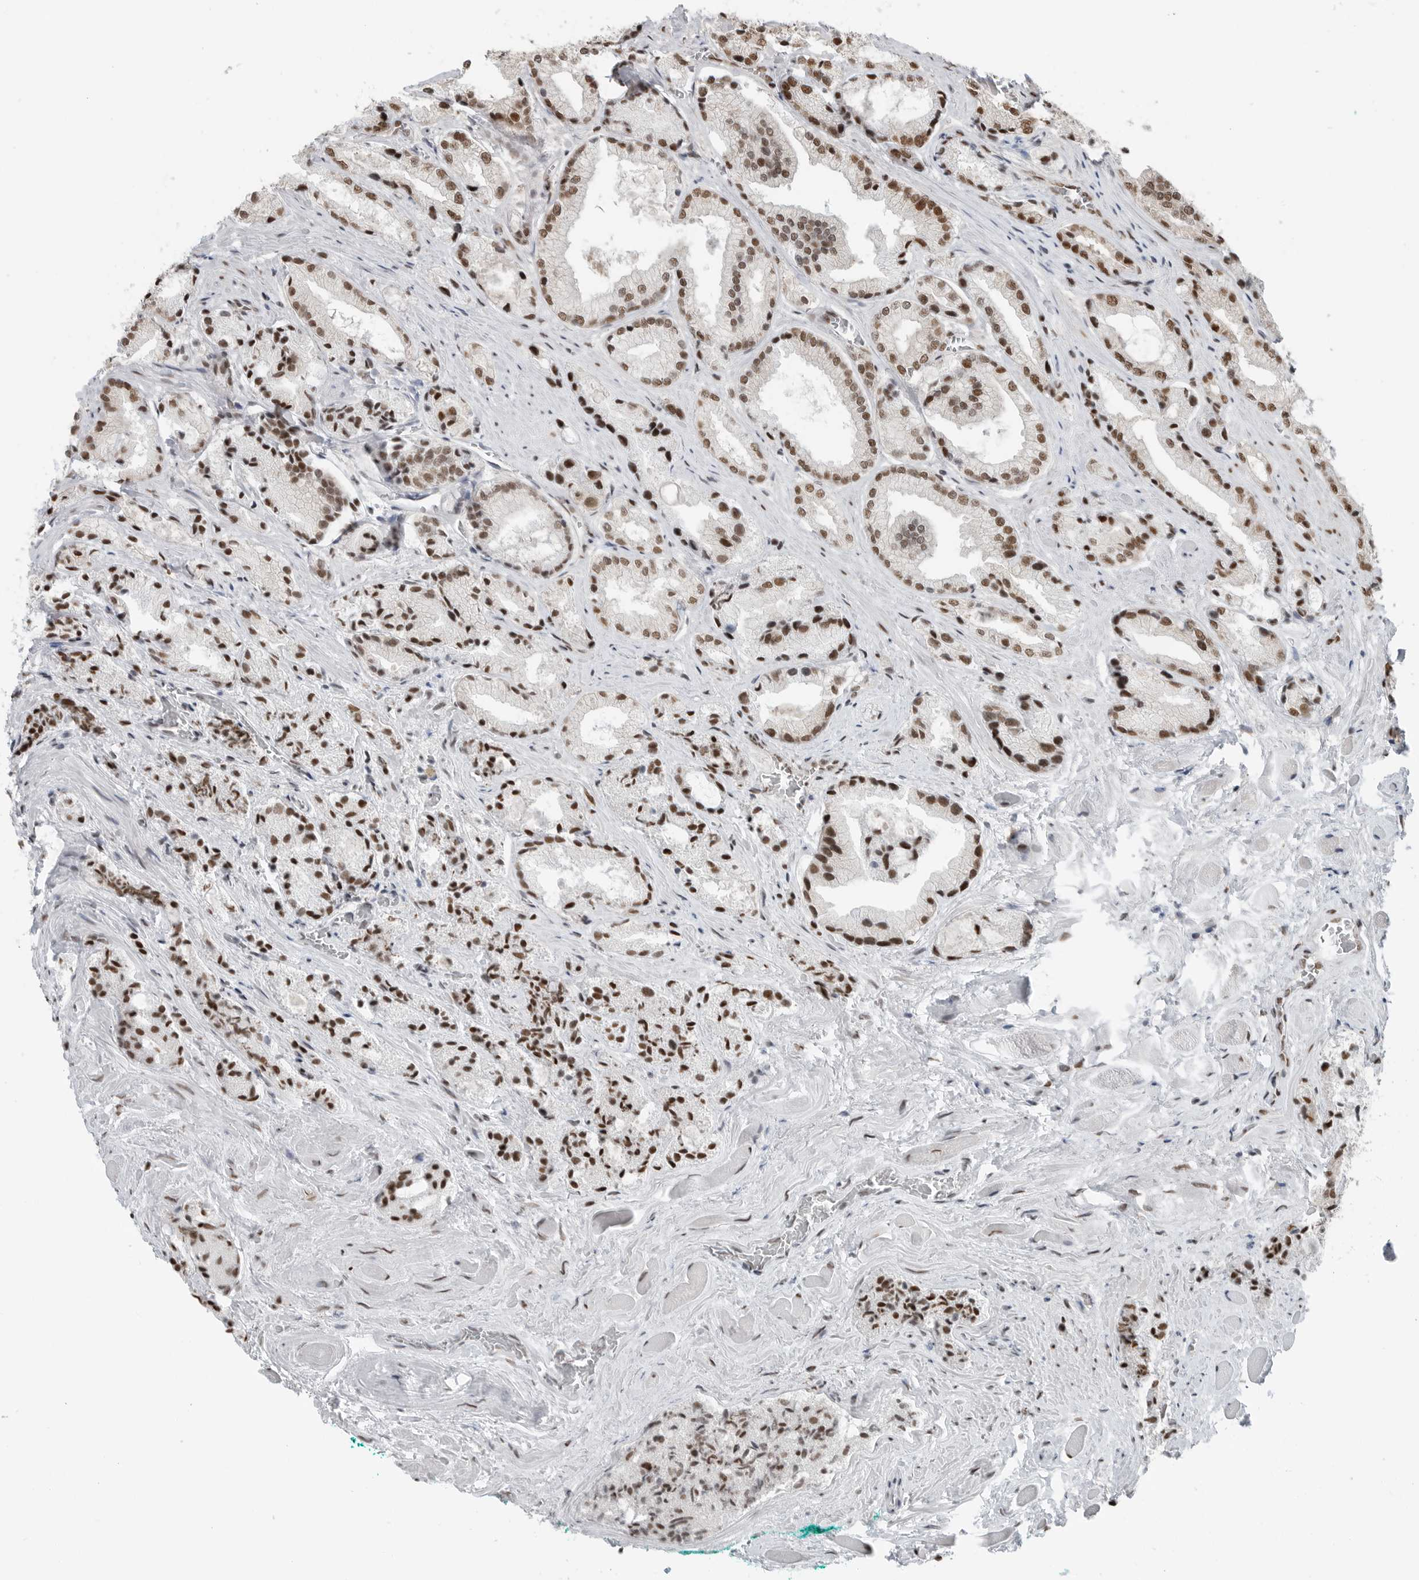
{"staining": {"intensity": "strong", "quantity": ">75%", "location": "nuclear"}, "tissue": "prostate cancer", "cell_type": "Tumor cells", "image_type": "cancer", "snomed": [{"axis": "morphology", "description": "Adenocarcinoma, Low grade"}, {"axis": "topography", "description": "Prostate"}], "caption": "Human prostate cancer stained for a protein (brown) shows strong nuclear positive positivity in about >75% of tumor cells.", "gene": "BLZF1", "patient": {"sex": "male", "age": 62}}